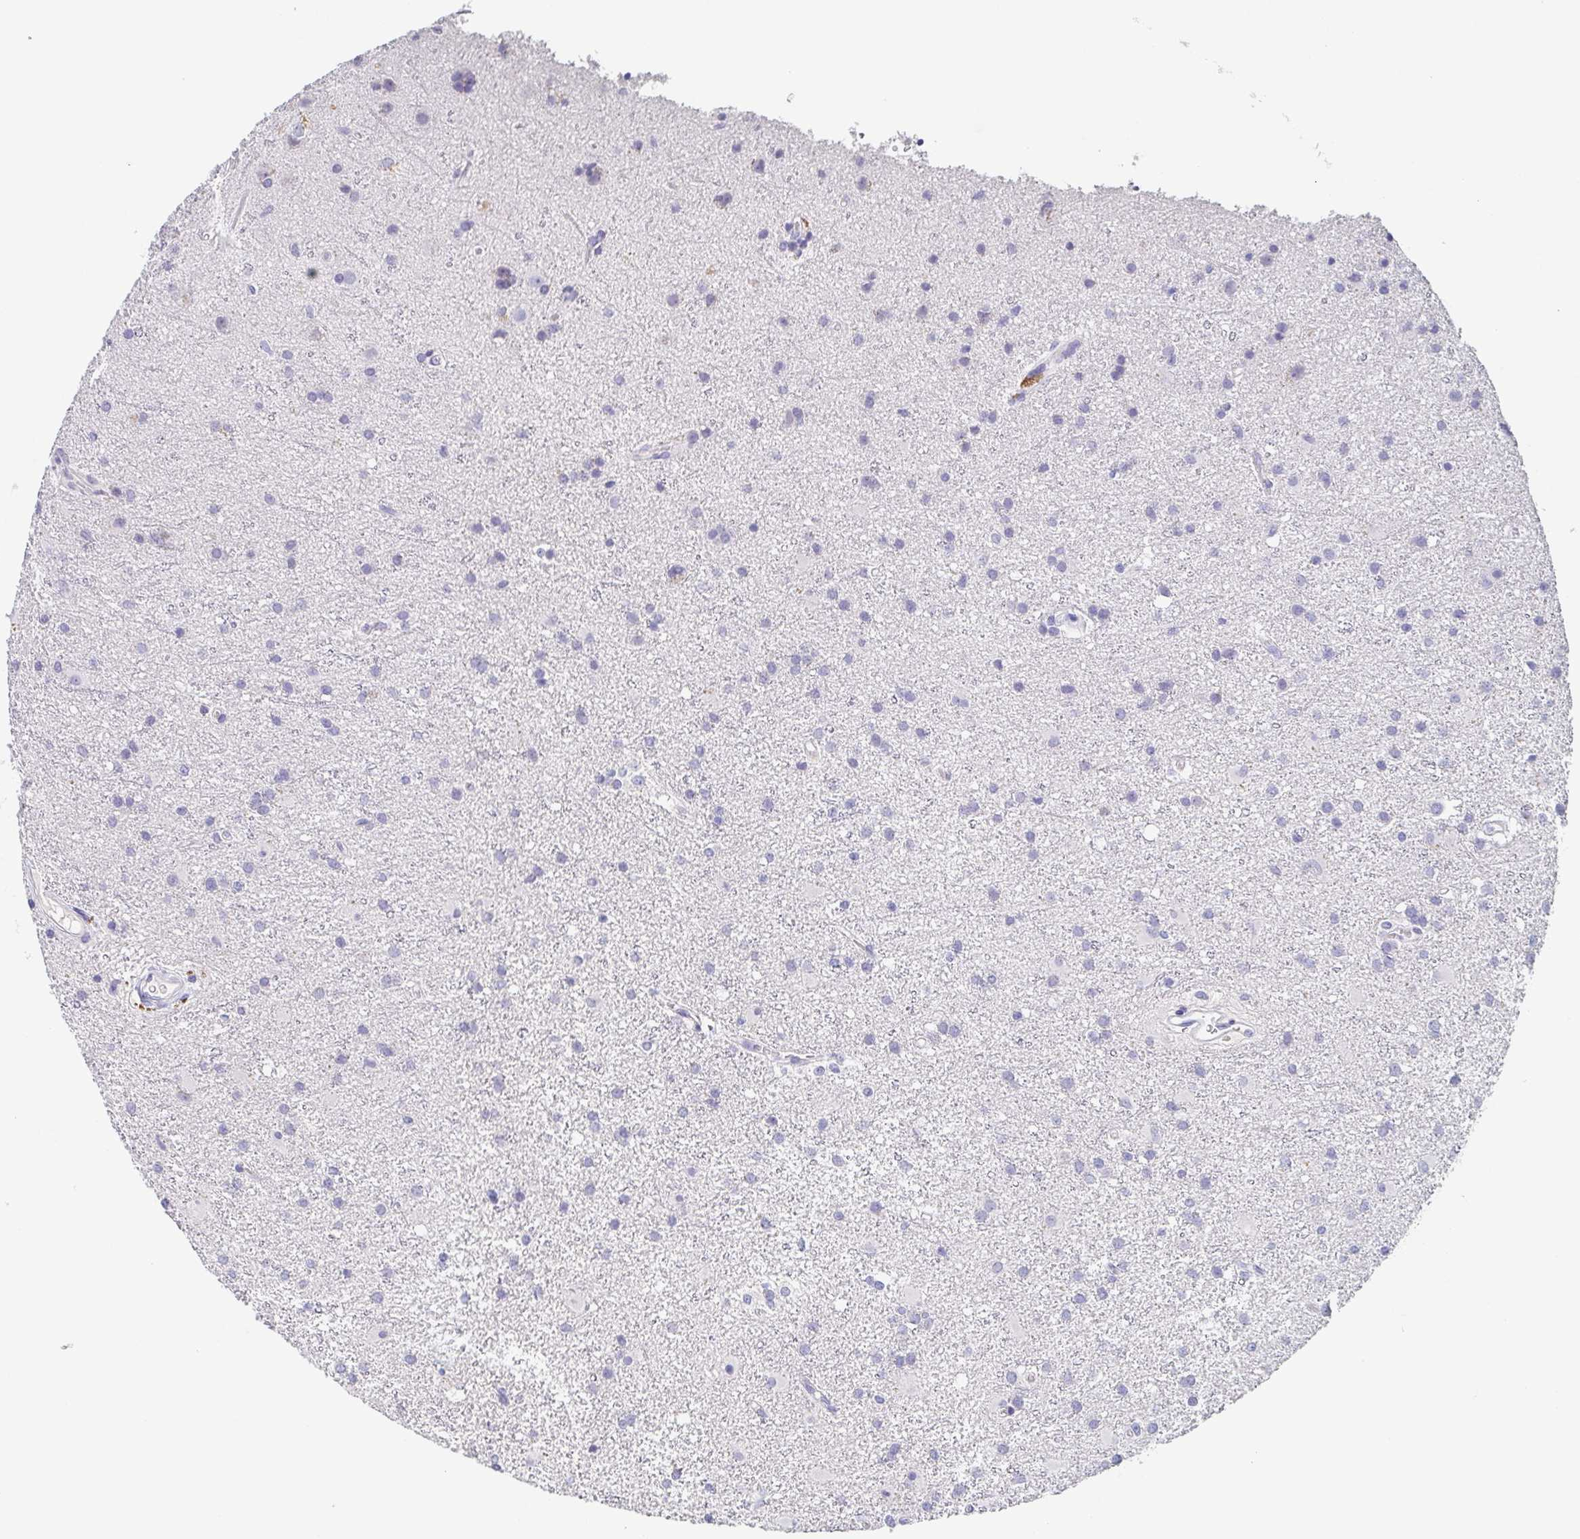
{"staining": {"intensity": "negative", "quantity": "none", "location": "none"}, "tissue": "glioma", "cell_type": "Tumor cells", "image_type": "cancer", "snomed": [{"axis": "morphology", "description": "Glioma, malignant, High grade"}, {"axis": "topography", "description": "Brain"}], "caption": "The image exhibits no staining of tumor cells in glioma.", "gene": "ITLN1", "patient": {"sex": "male", "age": 55}}